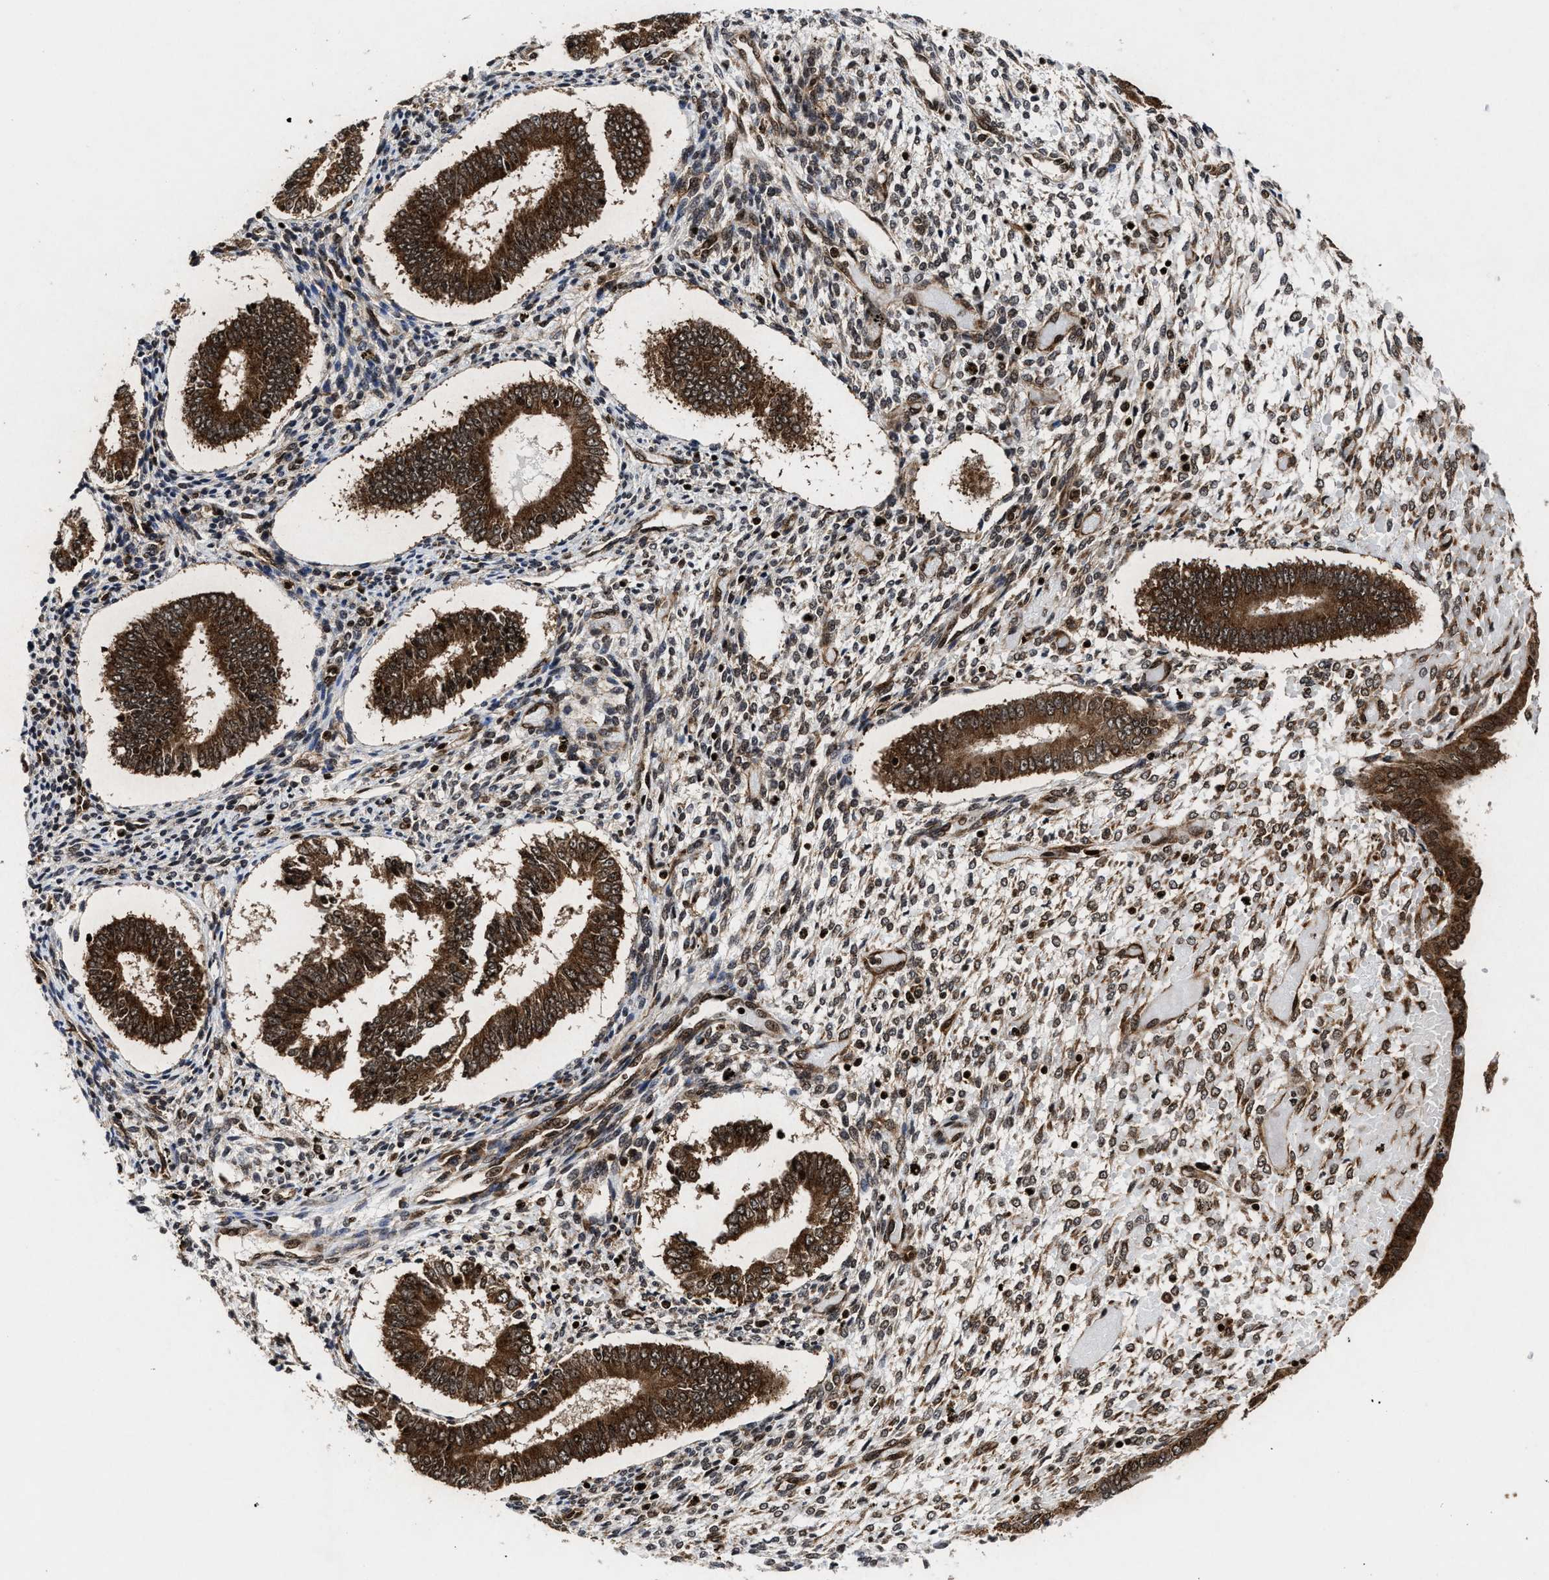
{"staining": {"intensity": "strong", "quantity": ">75%", "location": "nuclear"}, "tissue": "endometrium", "cell_type": "Cells in endometrial stroma", "image_type": "normal", "snomed": [{"axis": "morphology", "description": "Normal tissue, NOS"}, {"axis": "topography", "description": "Endometrium"}], "caption": "Immunohistochemistry (IHC) of unremarkable endometrium exhibits high levels of strong nuclear staining in about >75% of cells in endometrial stroma. Using DAB (3,3'-diaminobenzidine) (brown) and hematoxylin (blue) stains, captured at high magnification using brightfield microscopy.", "gene": "ALYREF", "patient": {"sex": "female", "age": 42}}